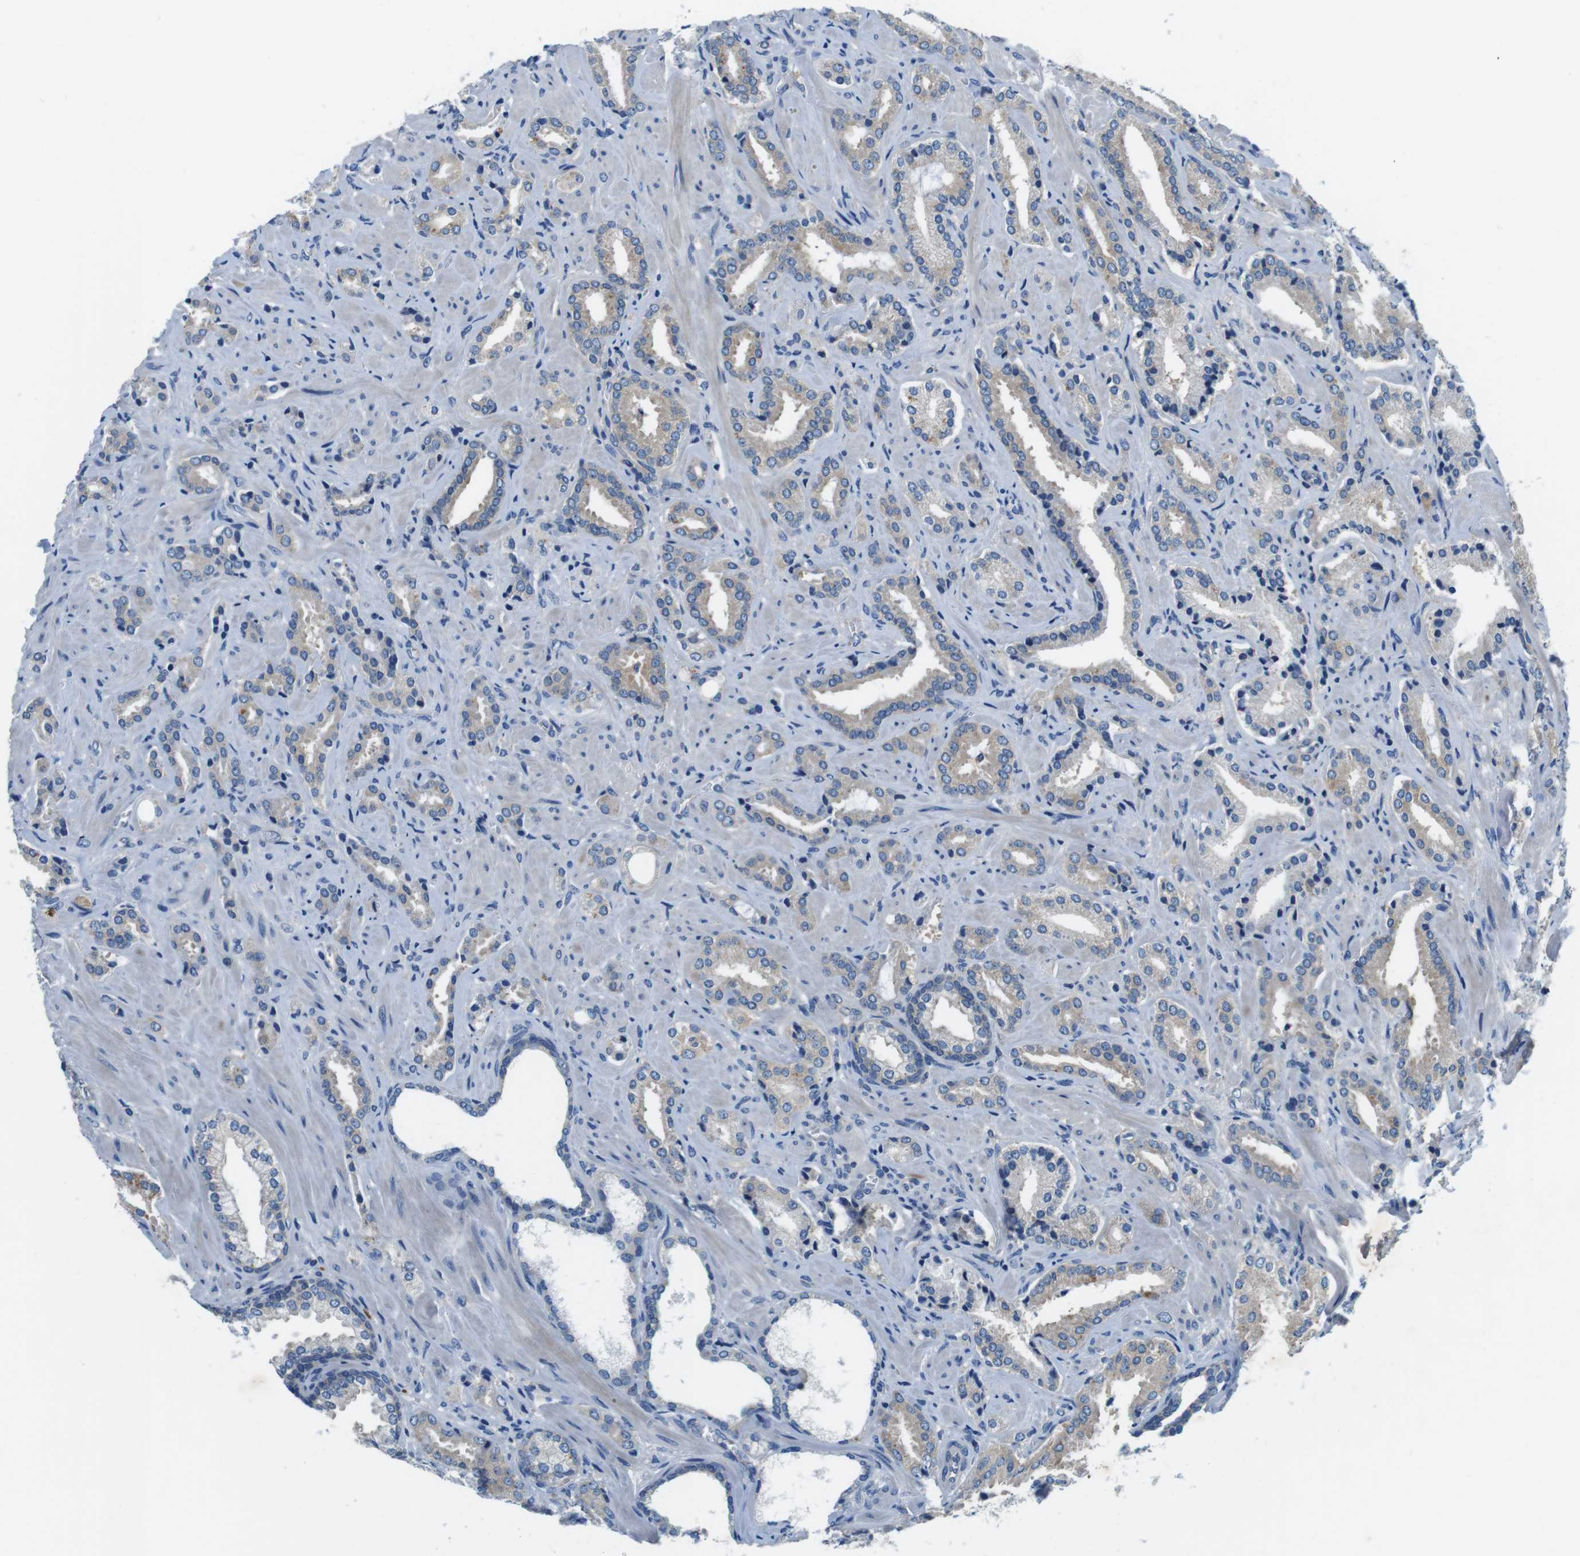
{"staining": {"intensity": "weak", "quantity": "<25%", "location": "cytoplasmic/membranous"}, "tissue": "prostate cancer", "cell_type": "Tumor cells", "image_type": "cancer", "snomed": [{"axis": "morphology", "description": "Adenocarcinoma, High grade"}, {"axis": "topography", "description": "Prostate"}], "caption": "This is an immunohistochemistry (IHC) micrograph of human prostate cancer (high-grade adenocarcinoma). There is no expression in tumor cells.", "gene": "DENND4C", "patient": {"sex": "male", "age": 64}}